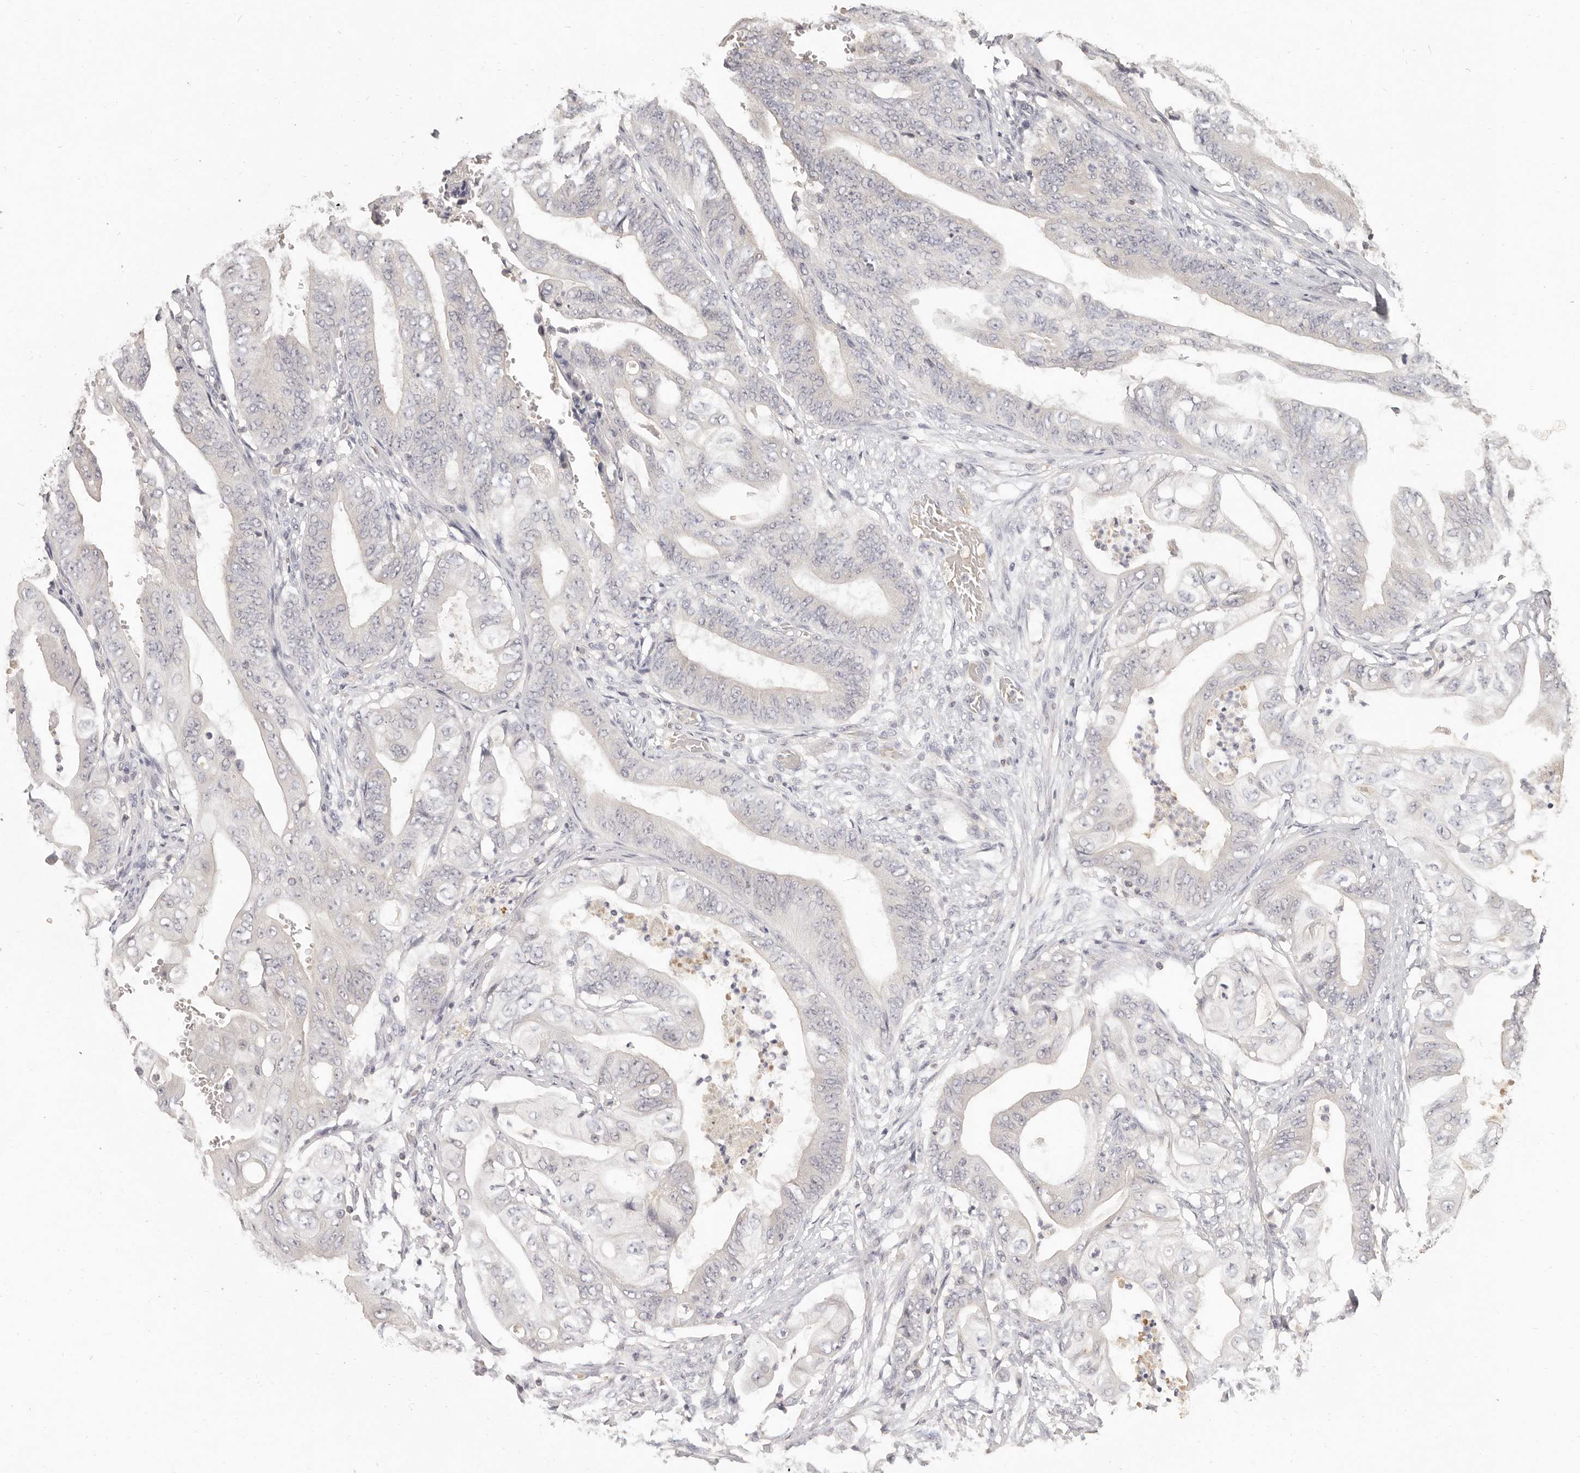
{"staining": {"intensity": "negative", "quantity": "none", "location": "none"}, "tissue": "stomach cancer", "cell_type": "Tumor cells", "image_type": "cancer", "snomed": [{"axis": "morphology", "description": "Adenocarcinoma, NOS"}, {"axis": "topography", "description": "Stomach"}], "caption": "An immunohistochemistry micrograph of stomach cancer is shown. There is no staining in tumor cells of stomach cancer.", "gene": "CSK", "patient": {"sex": "female", "age": 73}}